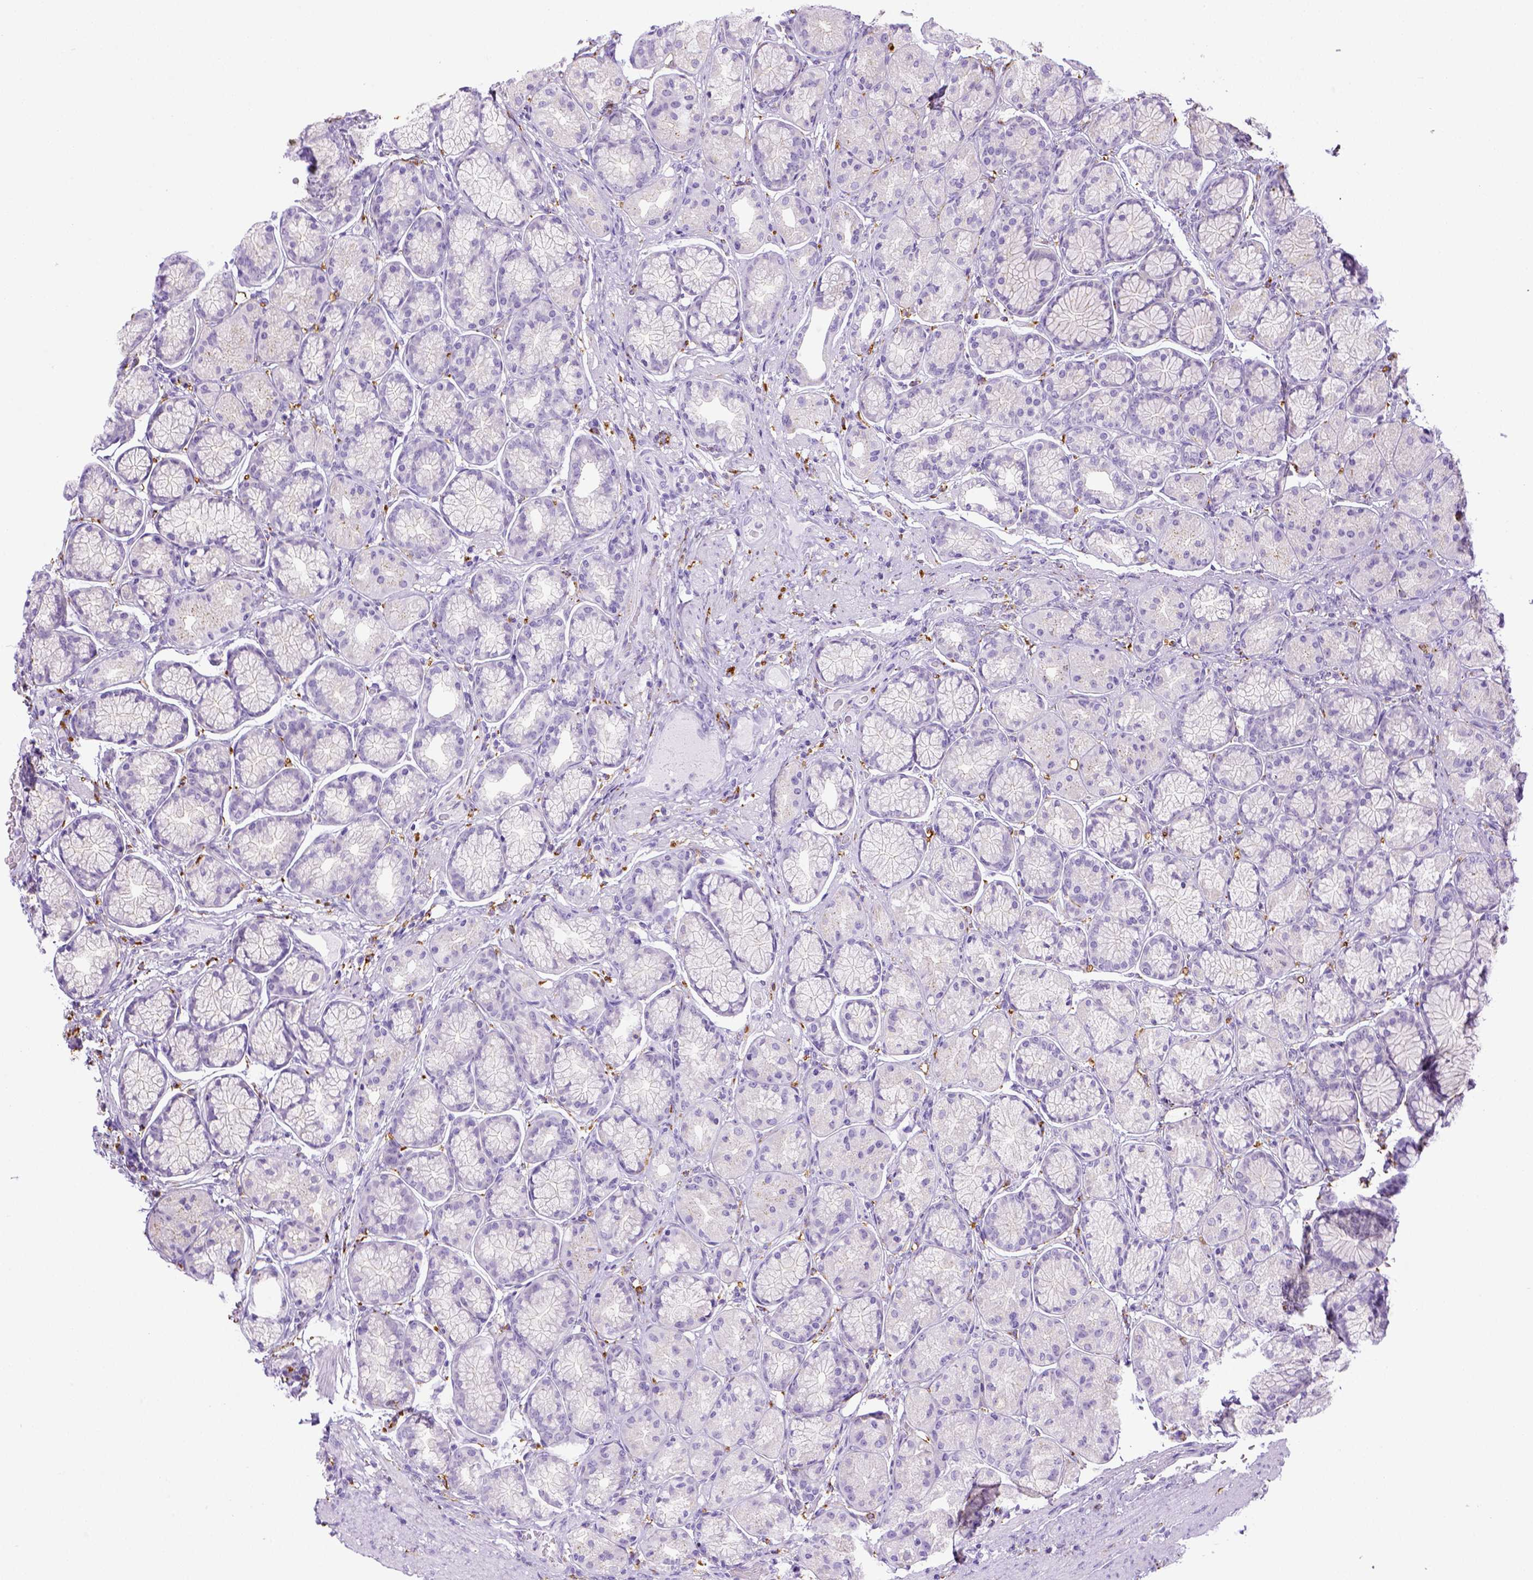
{"staining": {"intensity": "negative", "quantity": "none", "location": "none"}, "tissue": "stomach", "cell_type": "Glandular cells", "image_type": "normal", "snomed": [{"axis": "morphology", "description": "Normal tissue, NOS"}, {"axis": "morphology", "description": "Adenocarcinoma, NOS"}, {"axis": "morphology", "description": "Adenocarcinoma, High grade"}, {"axis": "topography", "description": "Stomach, upper"}, {"axis": "topography", "description": "Stomach"}], "caption": "Unremarkable stomach was stained to show a protein in brown. There is no significant staining in glandular cells.", "gene": "CD68", "patient": {"sex": "female", "age": 65}}